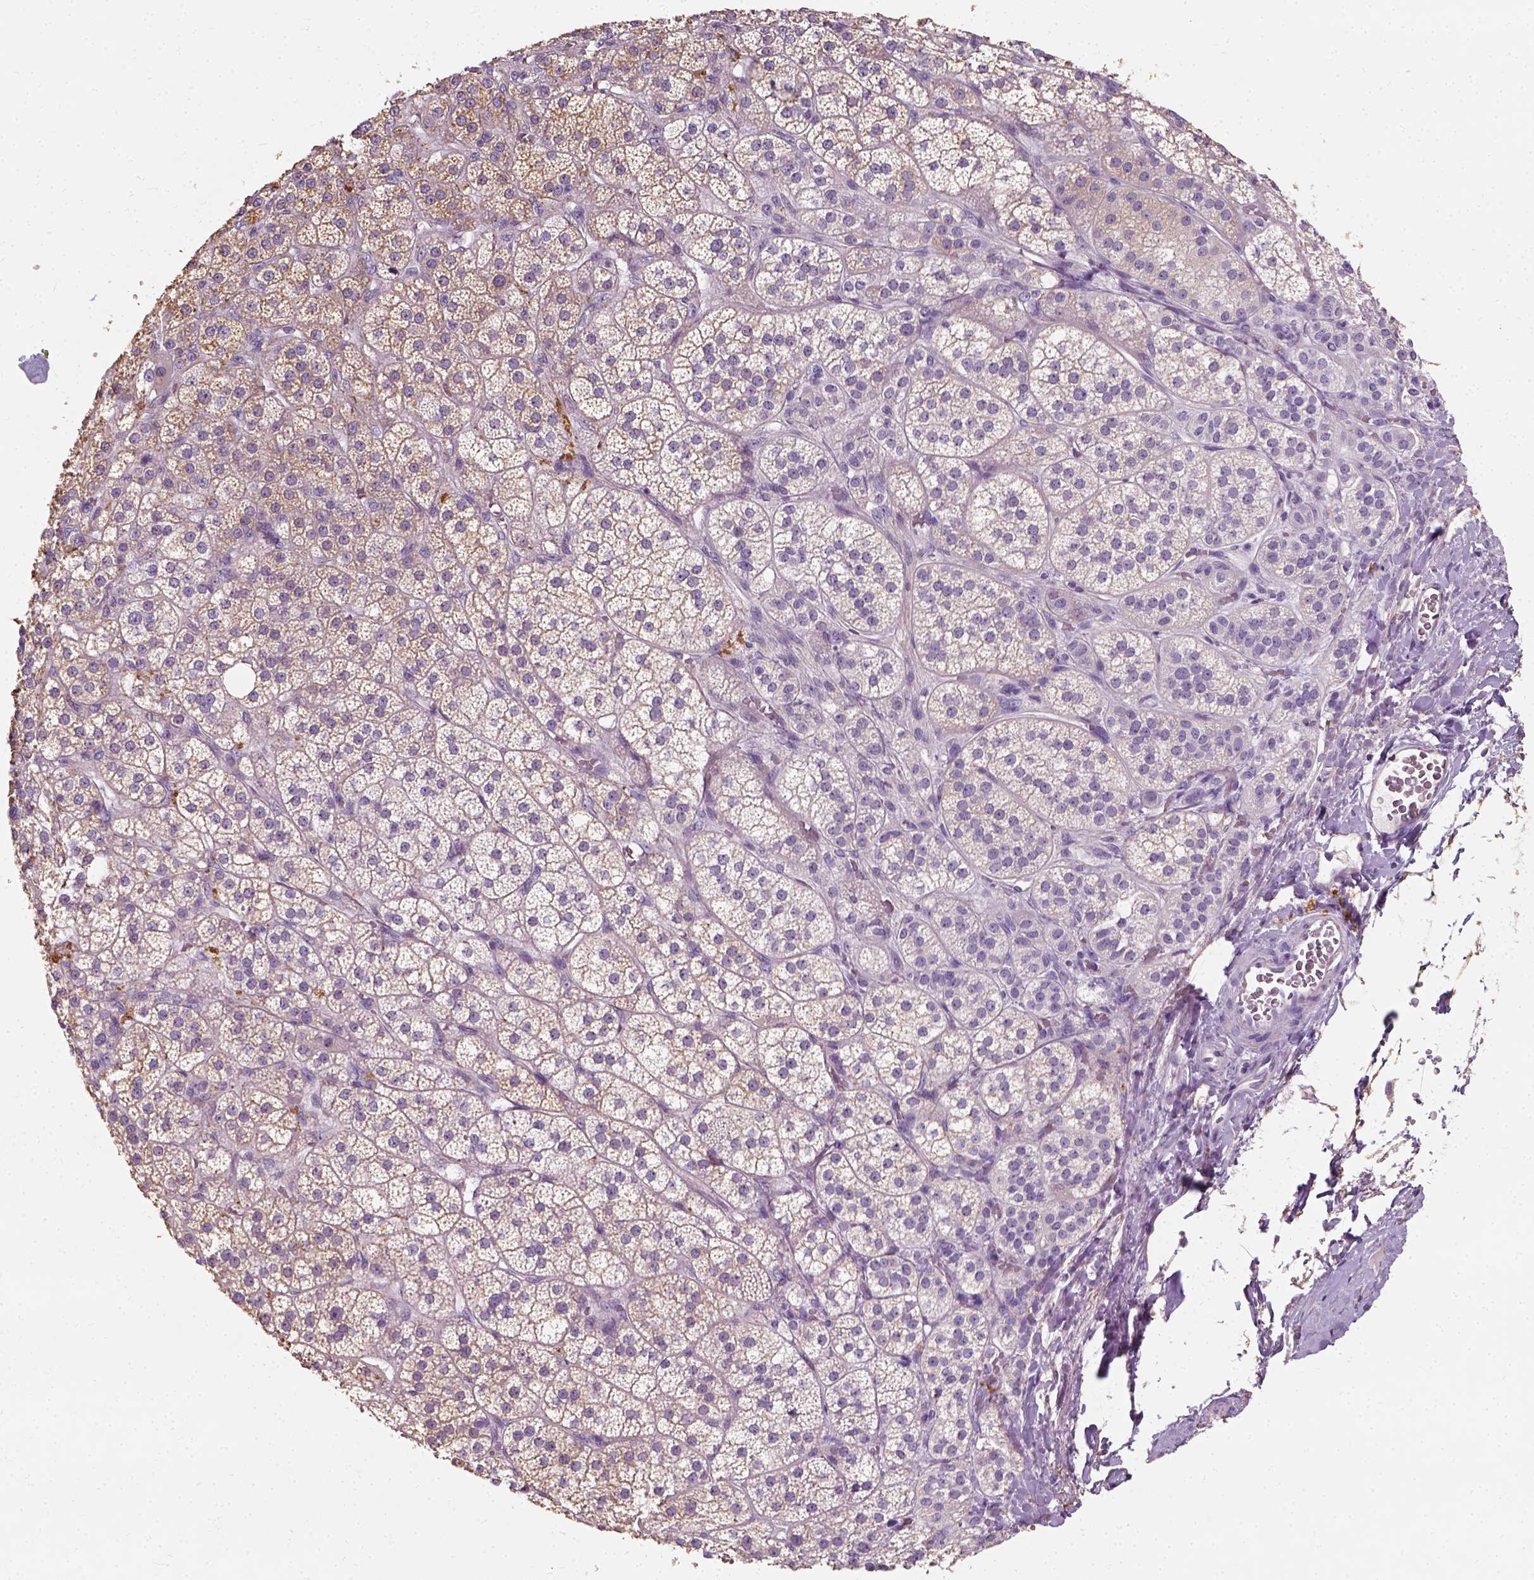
{"staining": {"intensity": "weak", "quantity": "25%-75%", "location": "cytoplasmic/membranous"}, "tissue": "adrenal gland", "cell_type": "Glandular cells", "image_type": "normal", "snomed": [{"axis": "morphology", "description": "Normal tissue, NOS"}, {"axis": "topography", "description": "Adrenal gland"}], "caption": "Approximately 25%-75% of glandular cells in normal adrenal gland exhibit weak cytoplasmic/membranous protein staining as visualized by brown immunohistochemical staining.", "gene": "DHCR24", "patient": {"sex": "female", "age": 60}}